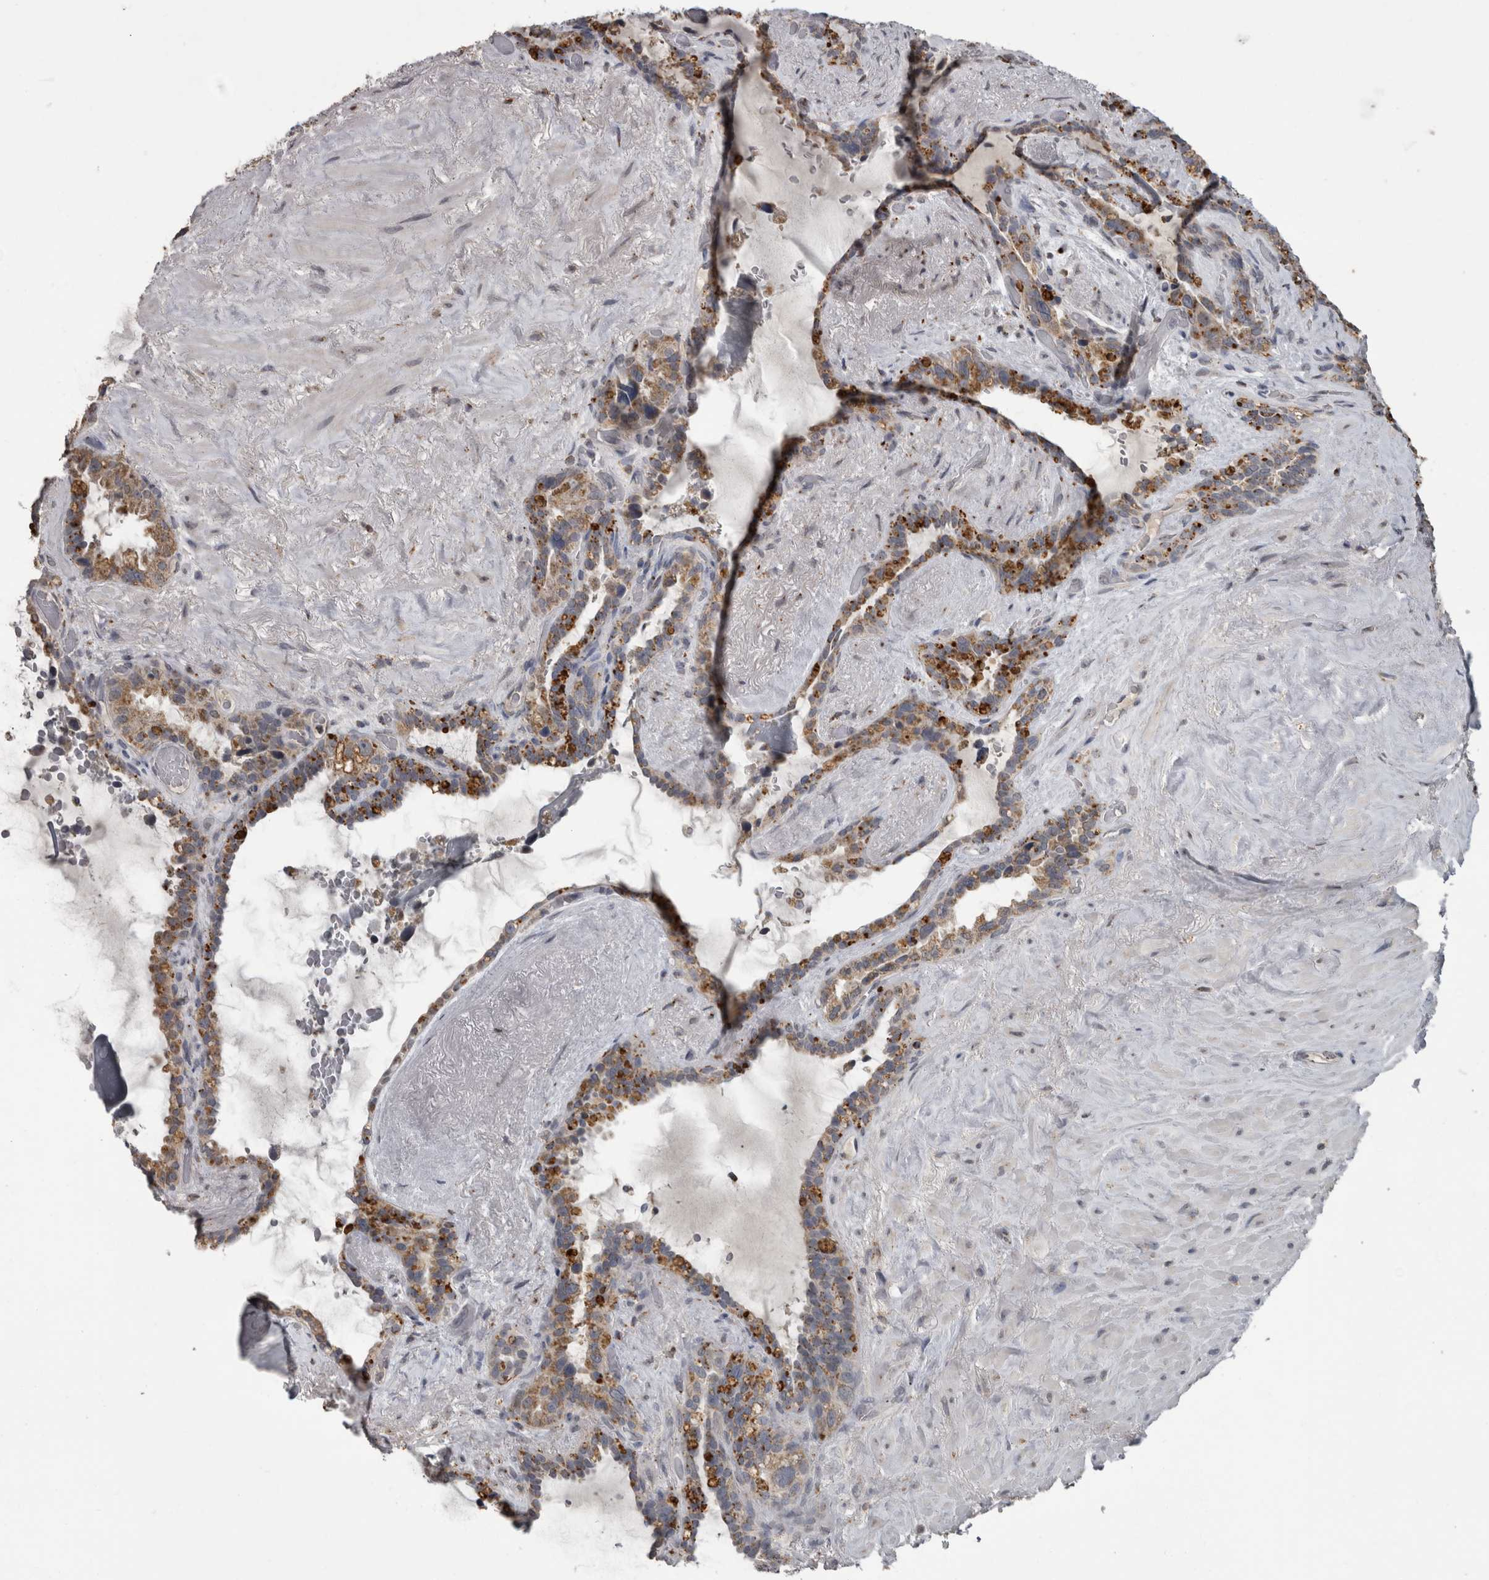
{"staining": {"intensity": "moderate", "quantity": "25%-75%", "location": "cytoplasmic/membranous"}, "tissue": "seminal vesicle", "cell_type": "Glandular cells", "image_type": "normal", "snomed": [{"axis": "morphology", "description": "Normal tissue, NOS"}, {"axis": "topography", "description": "Seminal veicle"}], "caption": "This image reveals unremarkable seminal vesicle stained with immunohistochemistry (IHC) to label a protein in brown. The cytoplasmic/membranous of glandular cells show moderate positivity for the protein. Nuclei are counter-stained blue.", "gene": "NAAA", "patient": {"sex": "male", "age": 80}}